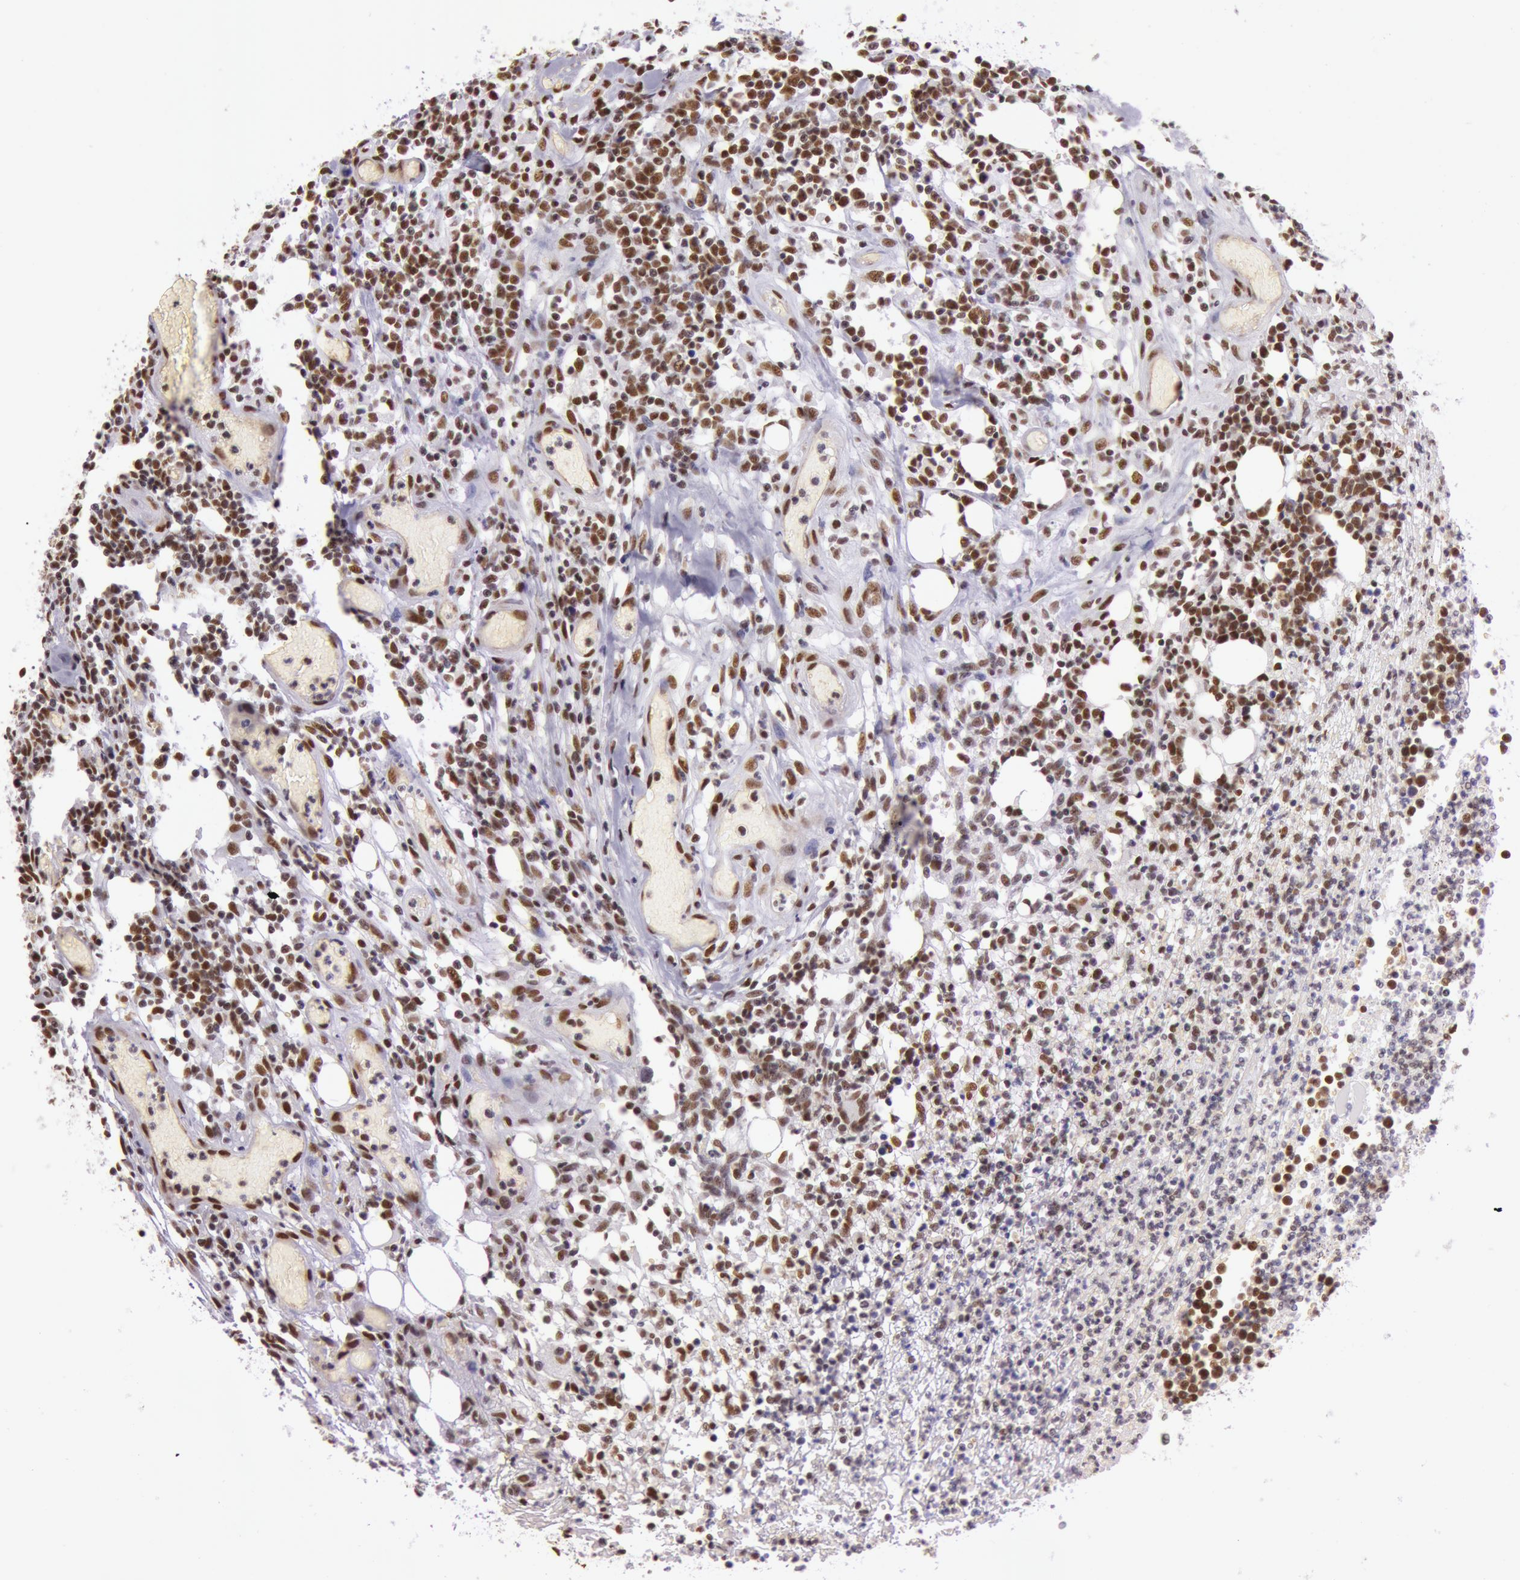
{"staining": {"intensity": "strong", "quantity": ">75%", "location": "nuclear"}, "tissue": "lymphoma", "cell_type": "Tumor cells", "image_type": "cancer", "snomed": [{"axis": "morphology", "description": "Malignant lymphoma, non-Hodgkin's type, High grade"}, {"axis": "topography", "description": "Colon"}], "caption": "About >75% of tumor cells in human high-grade malignant lymphoma, non-Hodgkin's type demonstrate strong nuclear protein staining as visualized by brown immunohistochemical staining.", "gene": "NBN", "patient": {"sex": "male", "age": 82}}